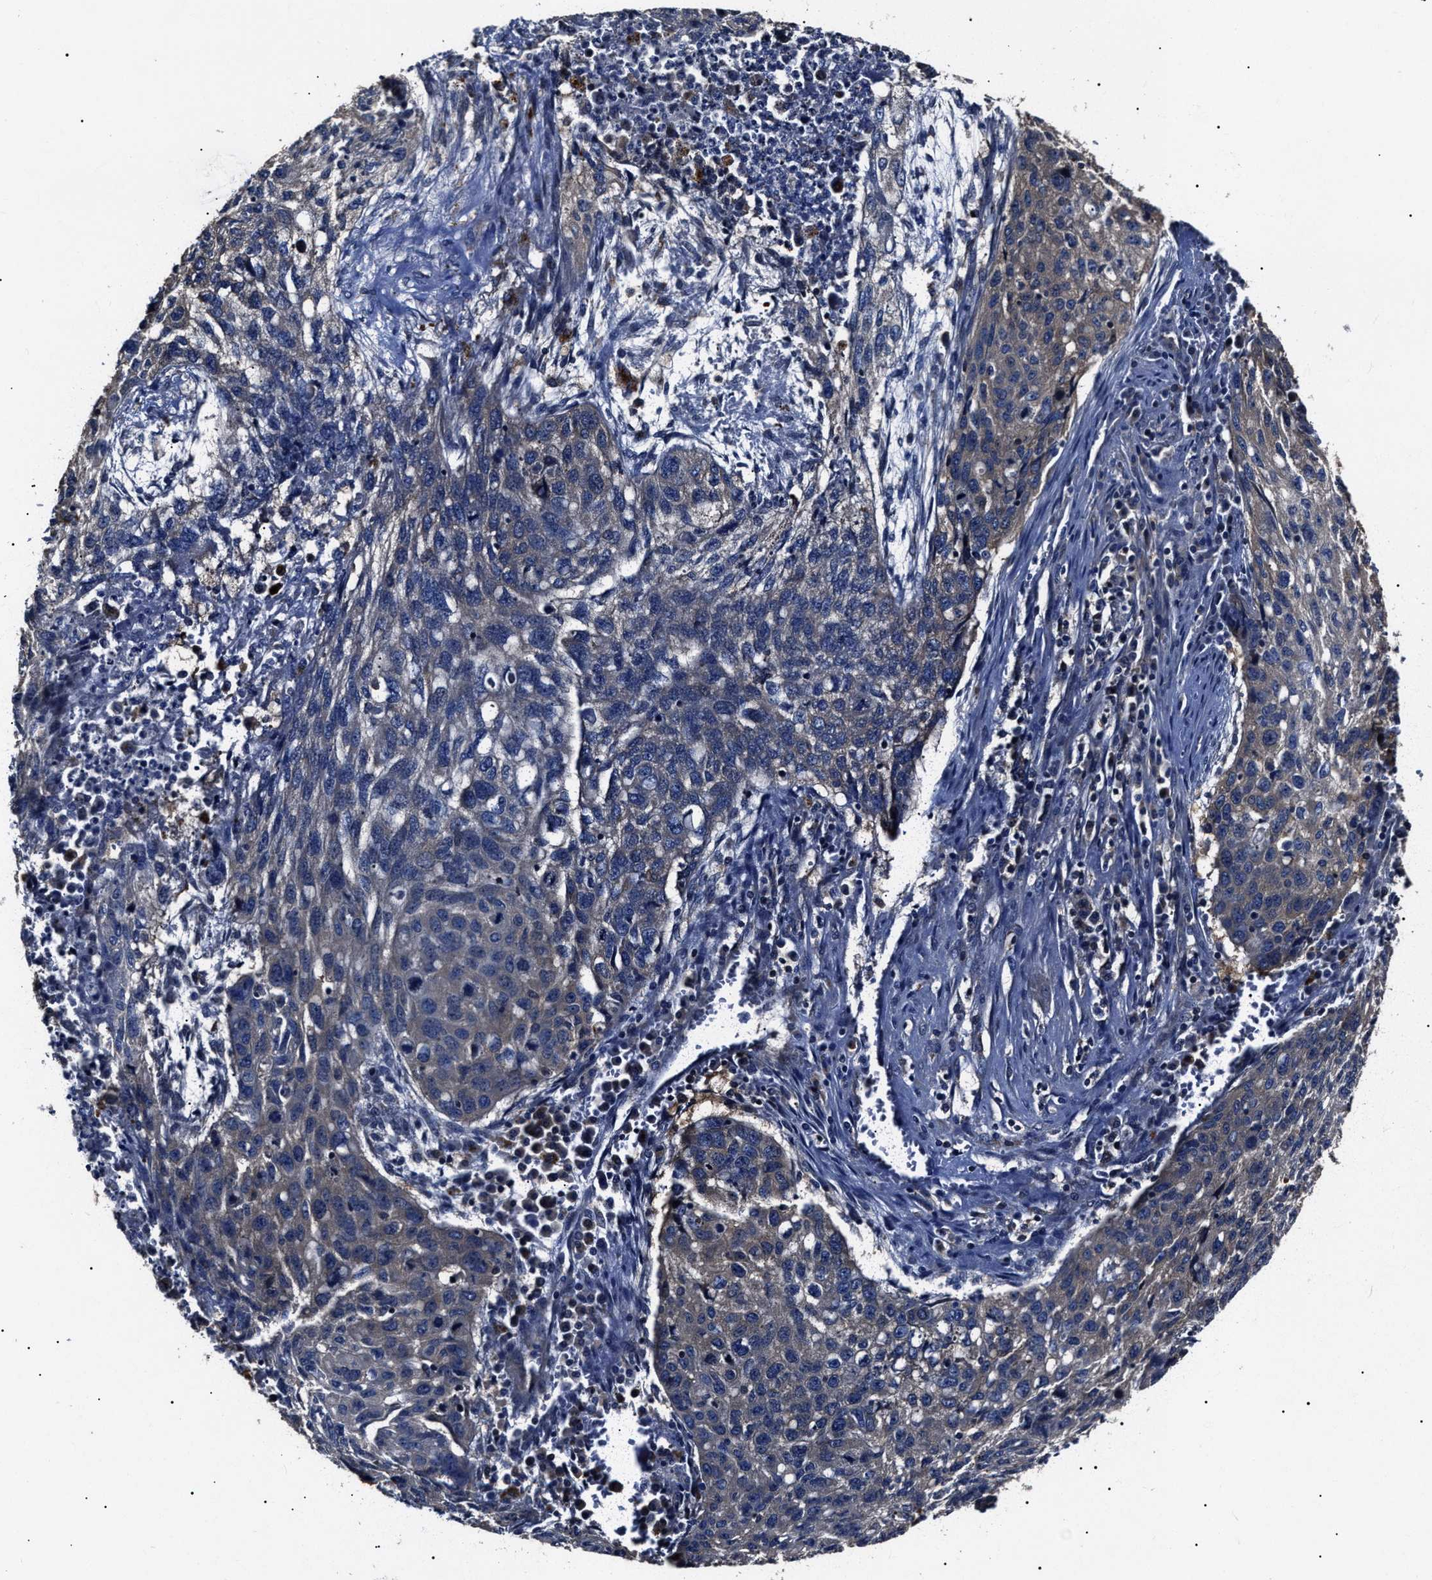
{"staining": {"intensity": "negative", "quantity": "none", "location": "none"}, "tissue": "lung cancer", "cell_type": "Tumor cells", "image_type": "cancer", "snomed": [{"axis": "morphology", "description": "Squamous cell carcinoma, NOS"}, {"axis": "topography", "description": "Lung"}], "caption": "Tumor cells show no significant protein expression in lung cancer (squamous cell carcinoma).", "gene": "CCT8", "patient": {"sex": "female", "age": 63}}